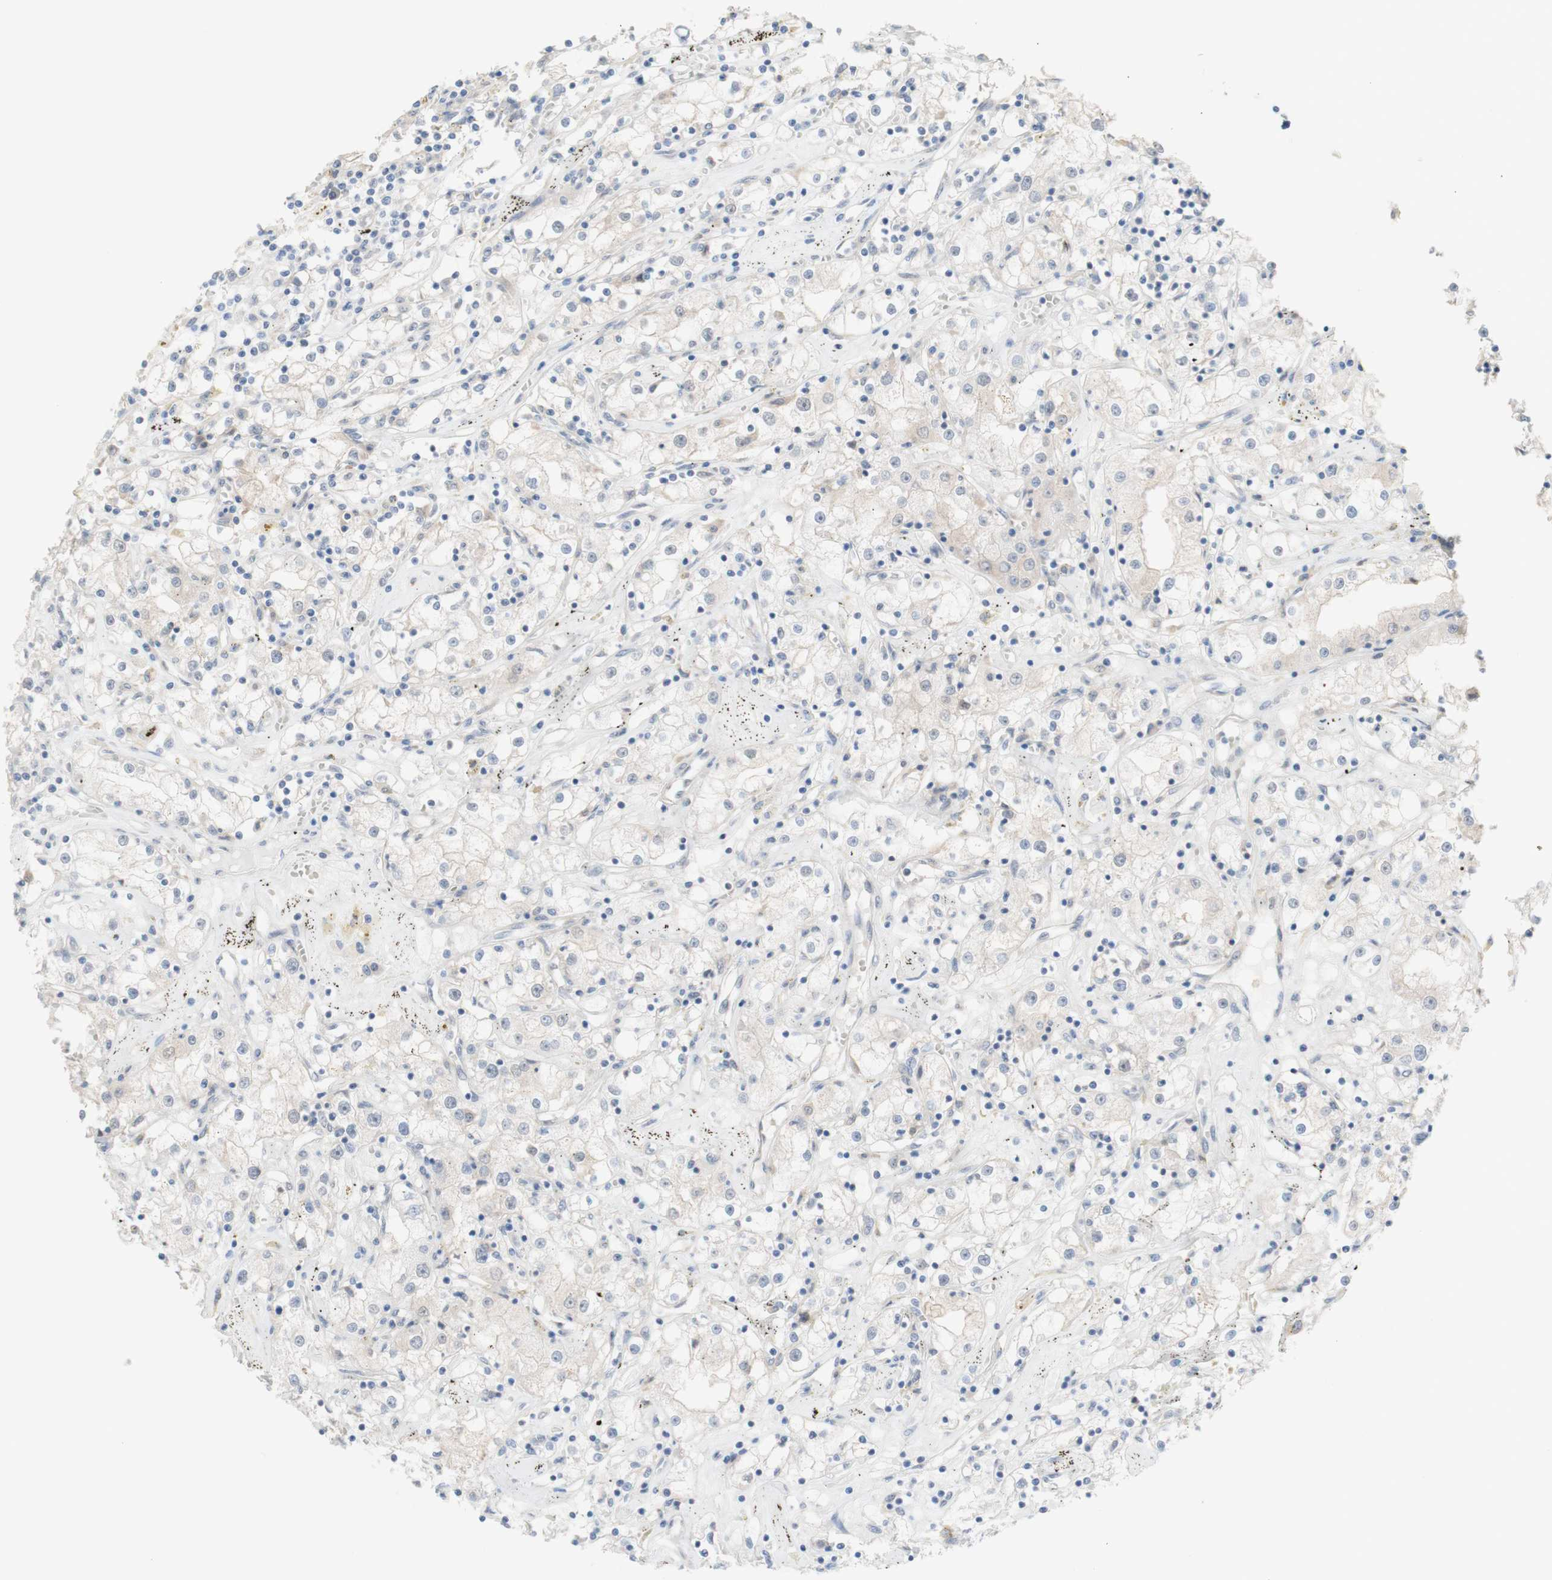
{"staining": {"intensity": "negative", "quantity": "none", "location": "none"}, "tissue": "renal cancer", "cell_type": "Tumor cells", "image_type": "cancer", "snomed": [{"axis": "morphology", "description": "Adenocarcinoma, NOS"}, {"axis": "topography", "description": "Kidney"}], "caption": "Tumor cells are negative for protein expression in human adenocarcinoma (renal).", "gene": "PRMT5", "patient": {"sex": "male", "age": 56}}